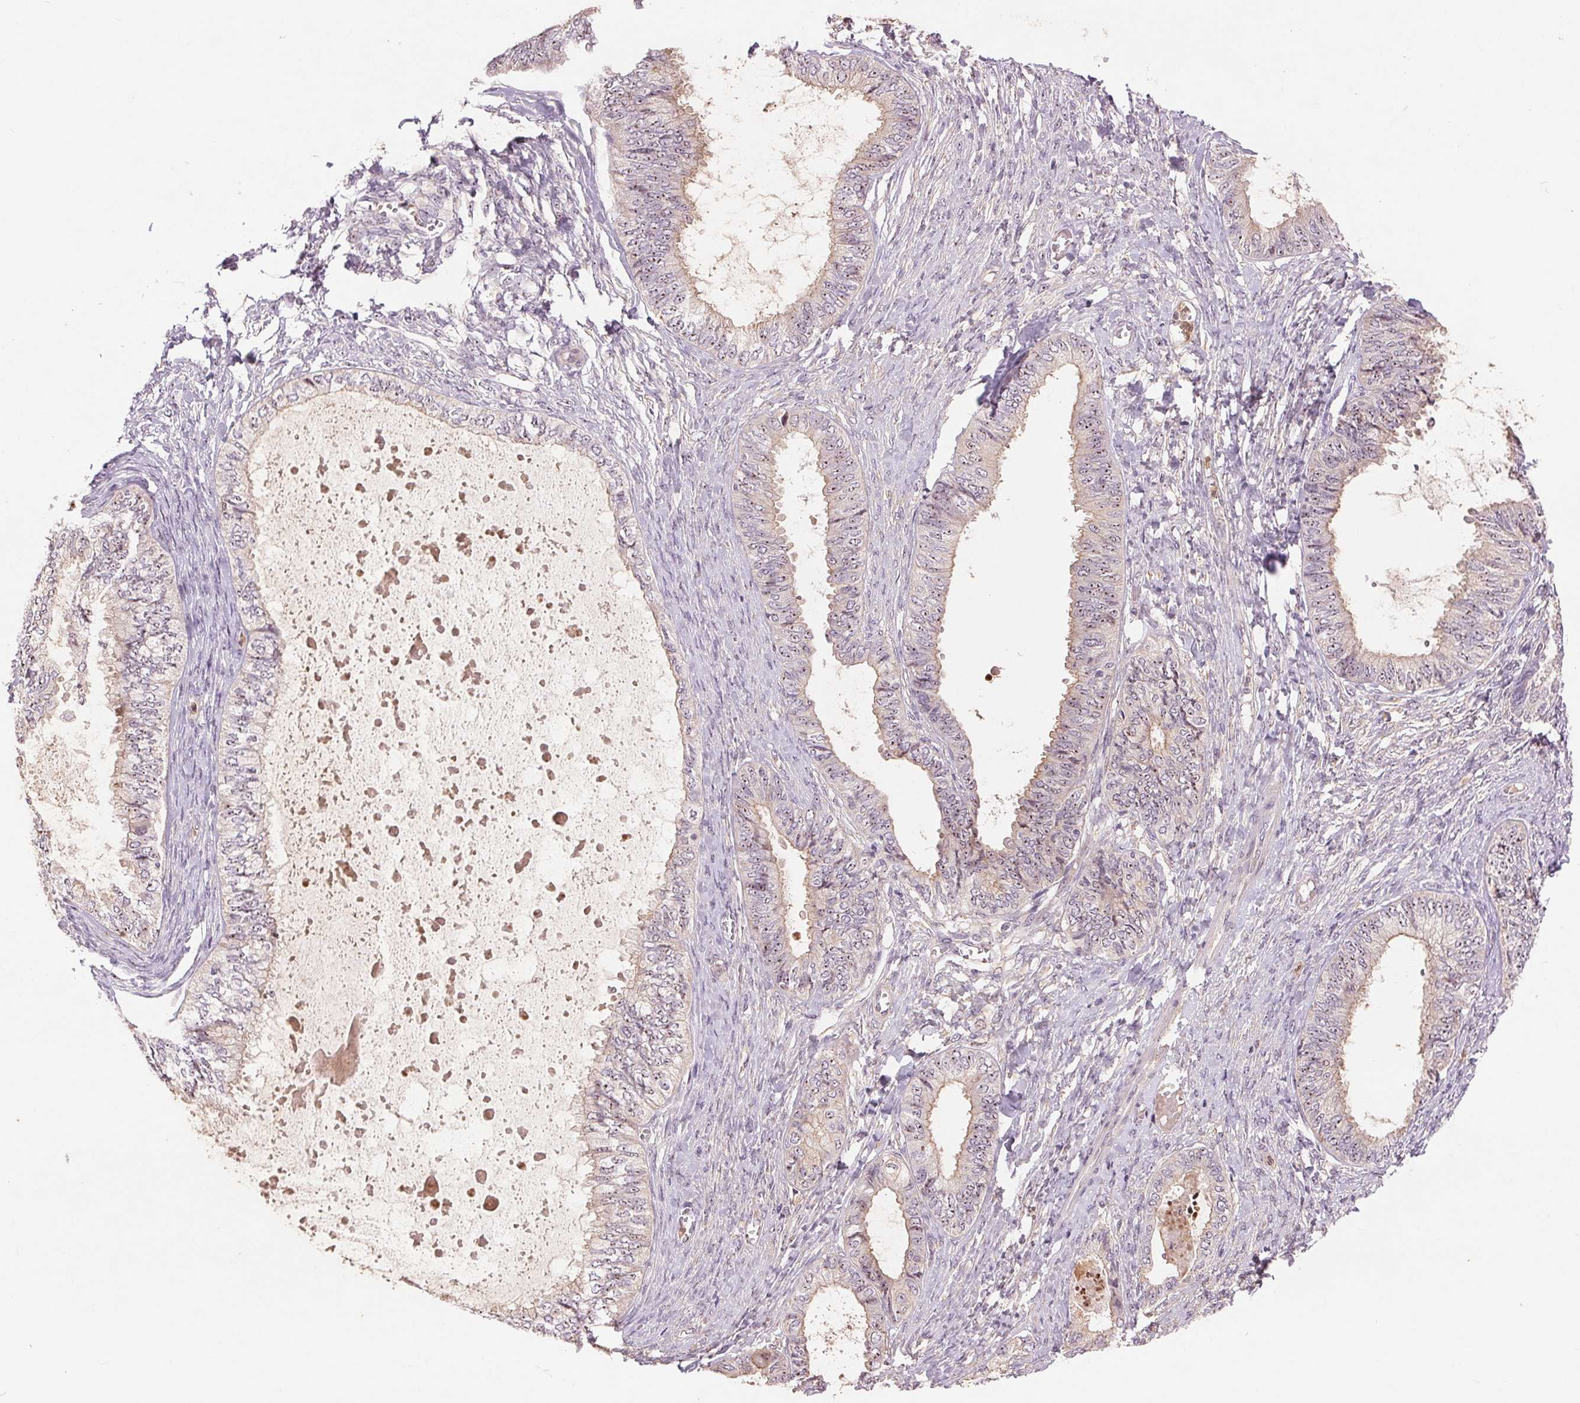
{"staining": {"intensity": "weak", "quantity": "<25%", "location": "nuclear"}, "tissue": "ovarian cancer", "cell_type": "Tumor cells", "image_type": "cancer", "snomed": [{"axis": "morphology", "description": "Carcinoma, endometroid"}, {"axis": "topography", "description": "Ovary"}], "caption": "Micrograph shows no protein positivity in tumor cells of ovarian endometroid carcinoma tissue.", "gene": "RANBP3L", "patient": {"sex": "female", "age": 70}}